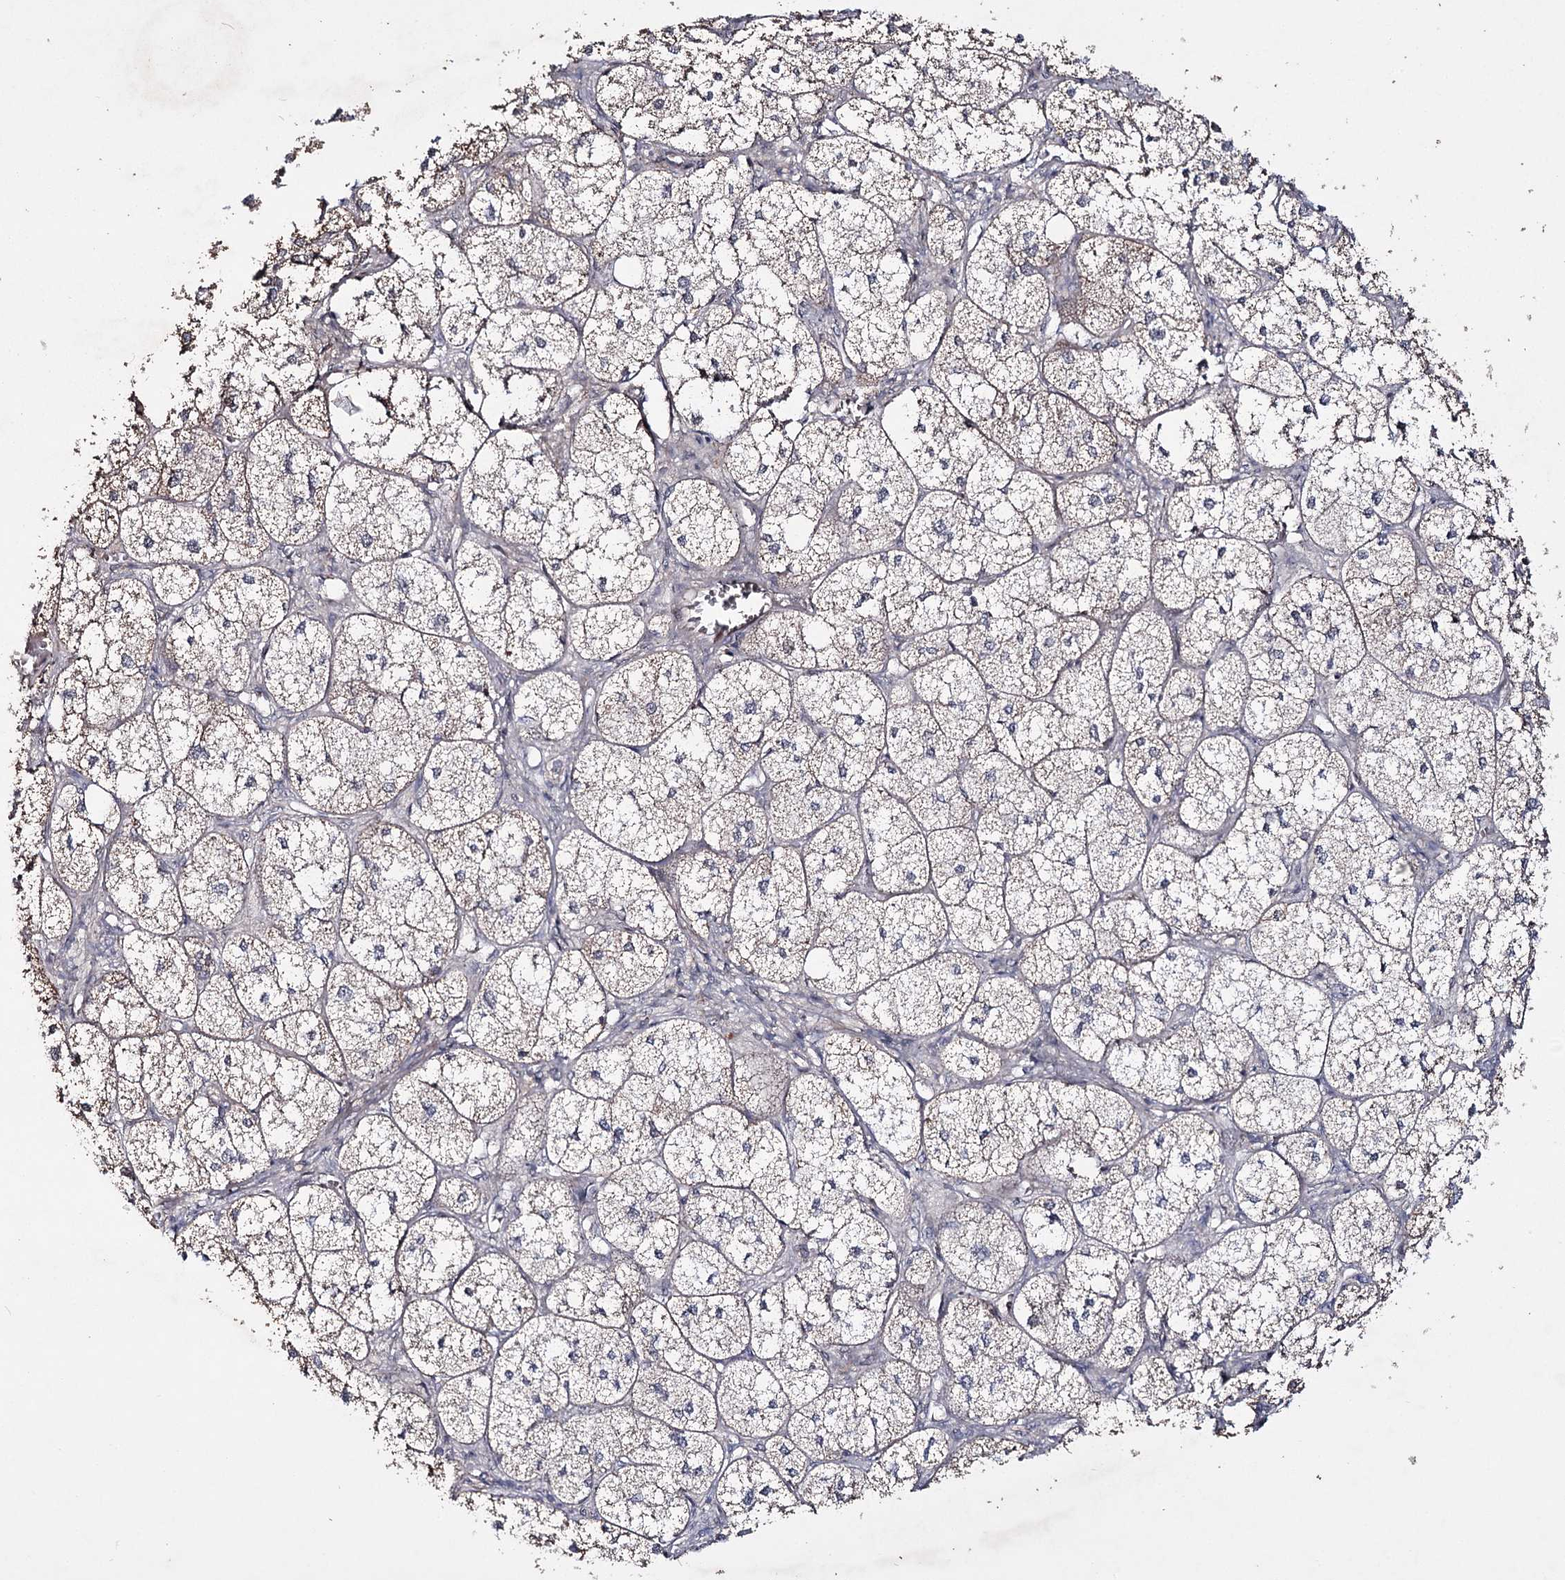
{"staining": {"intensity": "moderate", "quantity": "25%-75%", "location": "cytoplasmic/membranous"}, "tissue": "adrenal gland", "cell_type": "Glandular cells", "image_type": "normal", "snomed": [{"axis": "morphology", "description": "Normal tissue, NOS"}, {"axis": "topography", "description": "Adrenal gland"}], "caption": "DAB (3,3'-diaminobenzidine) immunohistochemical staining of normal adrenal gland demonstrates moderate cytoplasmic/membranous protein positivity in about 25%-75% of glandular cells. The staining was performed using DAB, with brown indicating positive protein expression. Nuclei are stained blue with hematoxylin.", "gene": "HOXC11", "patient": {"sex": "female", "age": 61}}